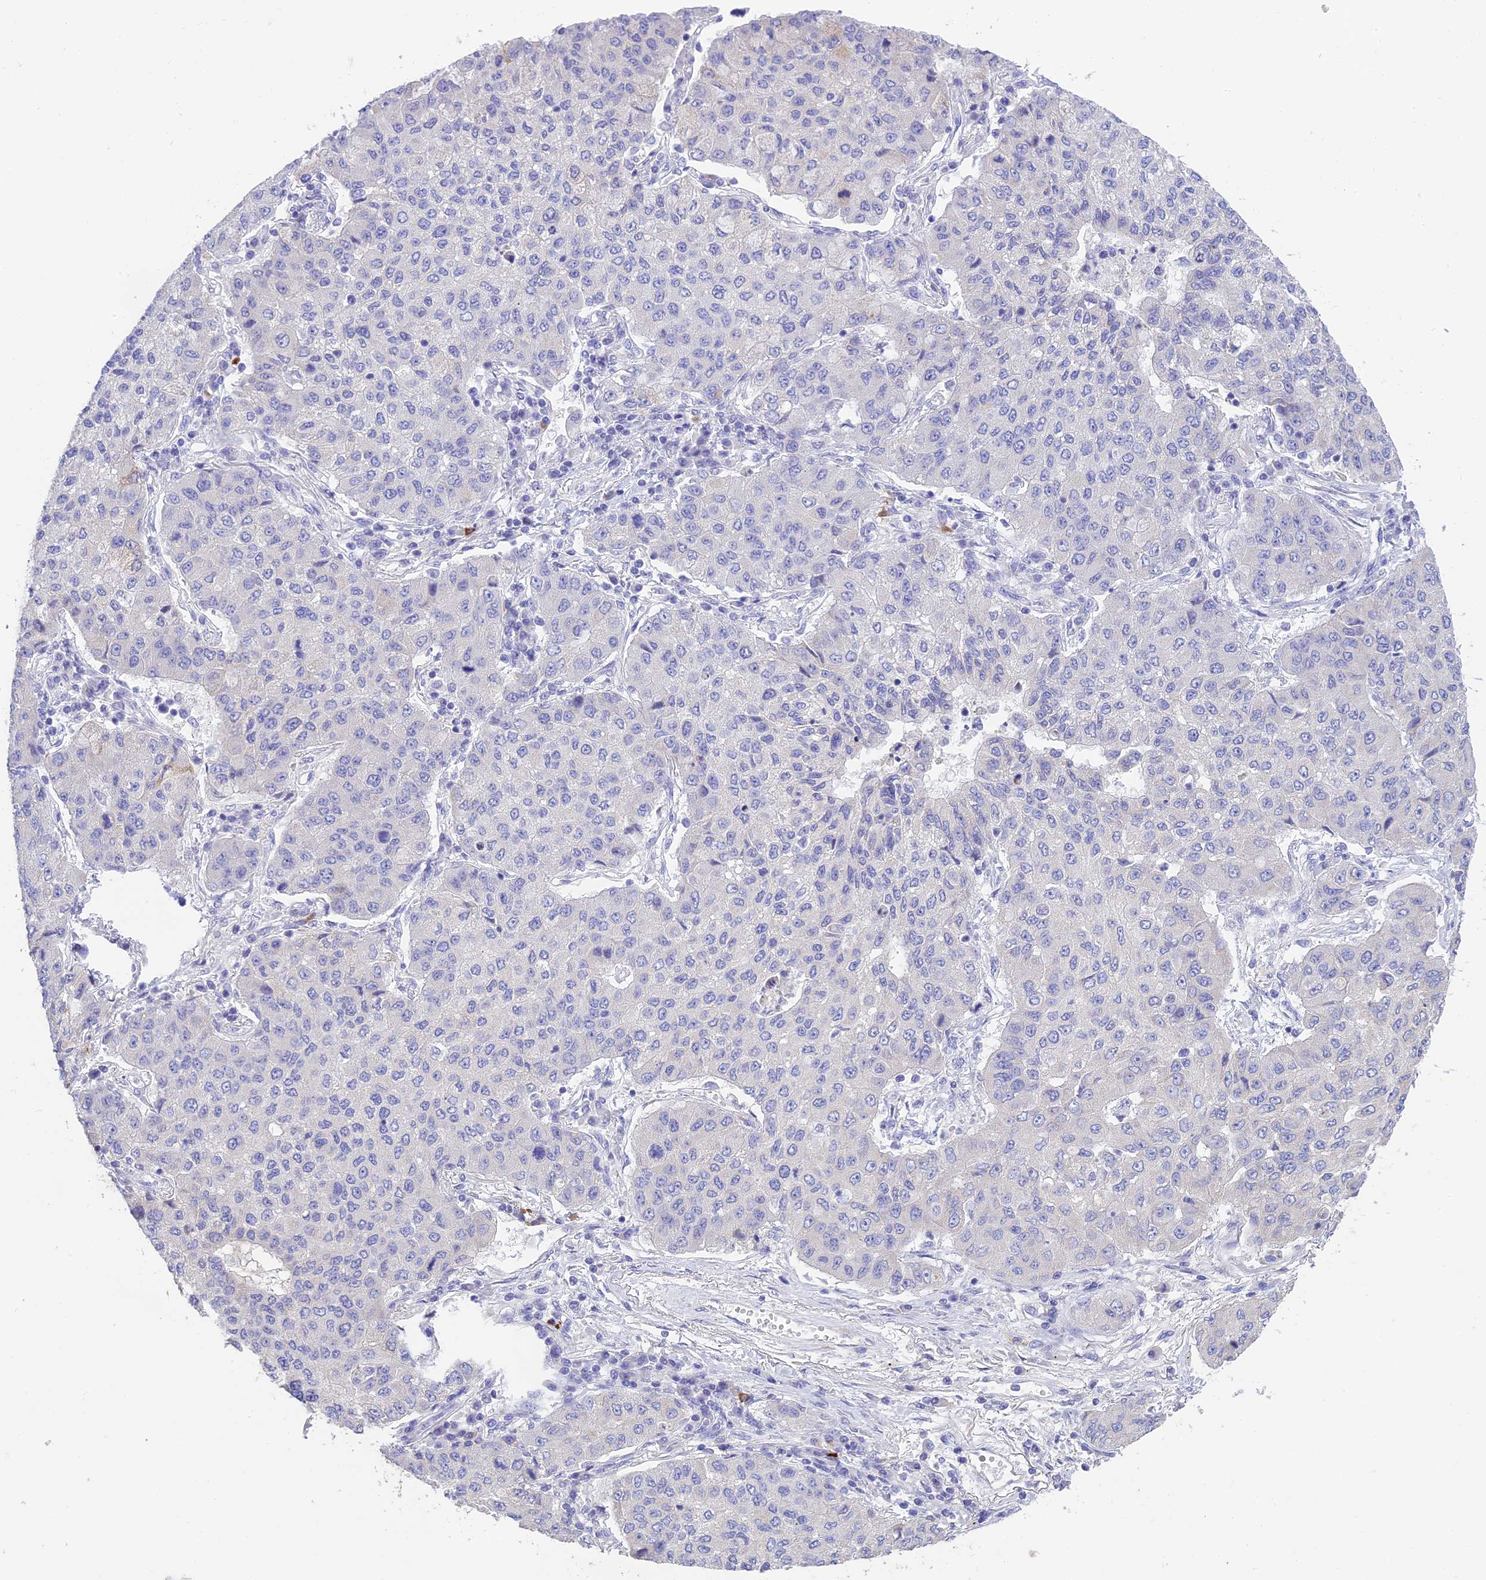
{"staining": {"intensity": "negative", "quantity": "none", "location": "none"}, "tissue": "lung cancer", "cell_type": "Tumor cells", "image_type": "cancer", "snomed": [{"axis": "morphology", "description": "Squamous cell carcinoma, NOS"}, {"axis": "topography", "description": "Lung"}], "caption": "This is an IHC micrograph of squamous cell carcinoma (lung). There is no positivity in tumor cells.", "gene": "HSD17B2", "patient": {"sex": "male", "age": 74}}